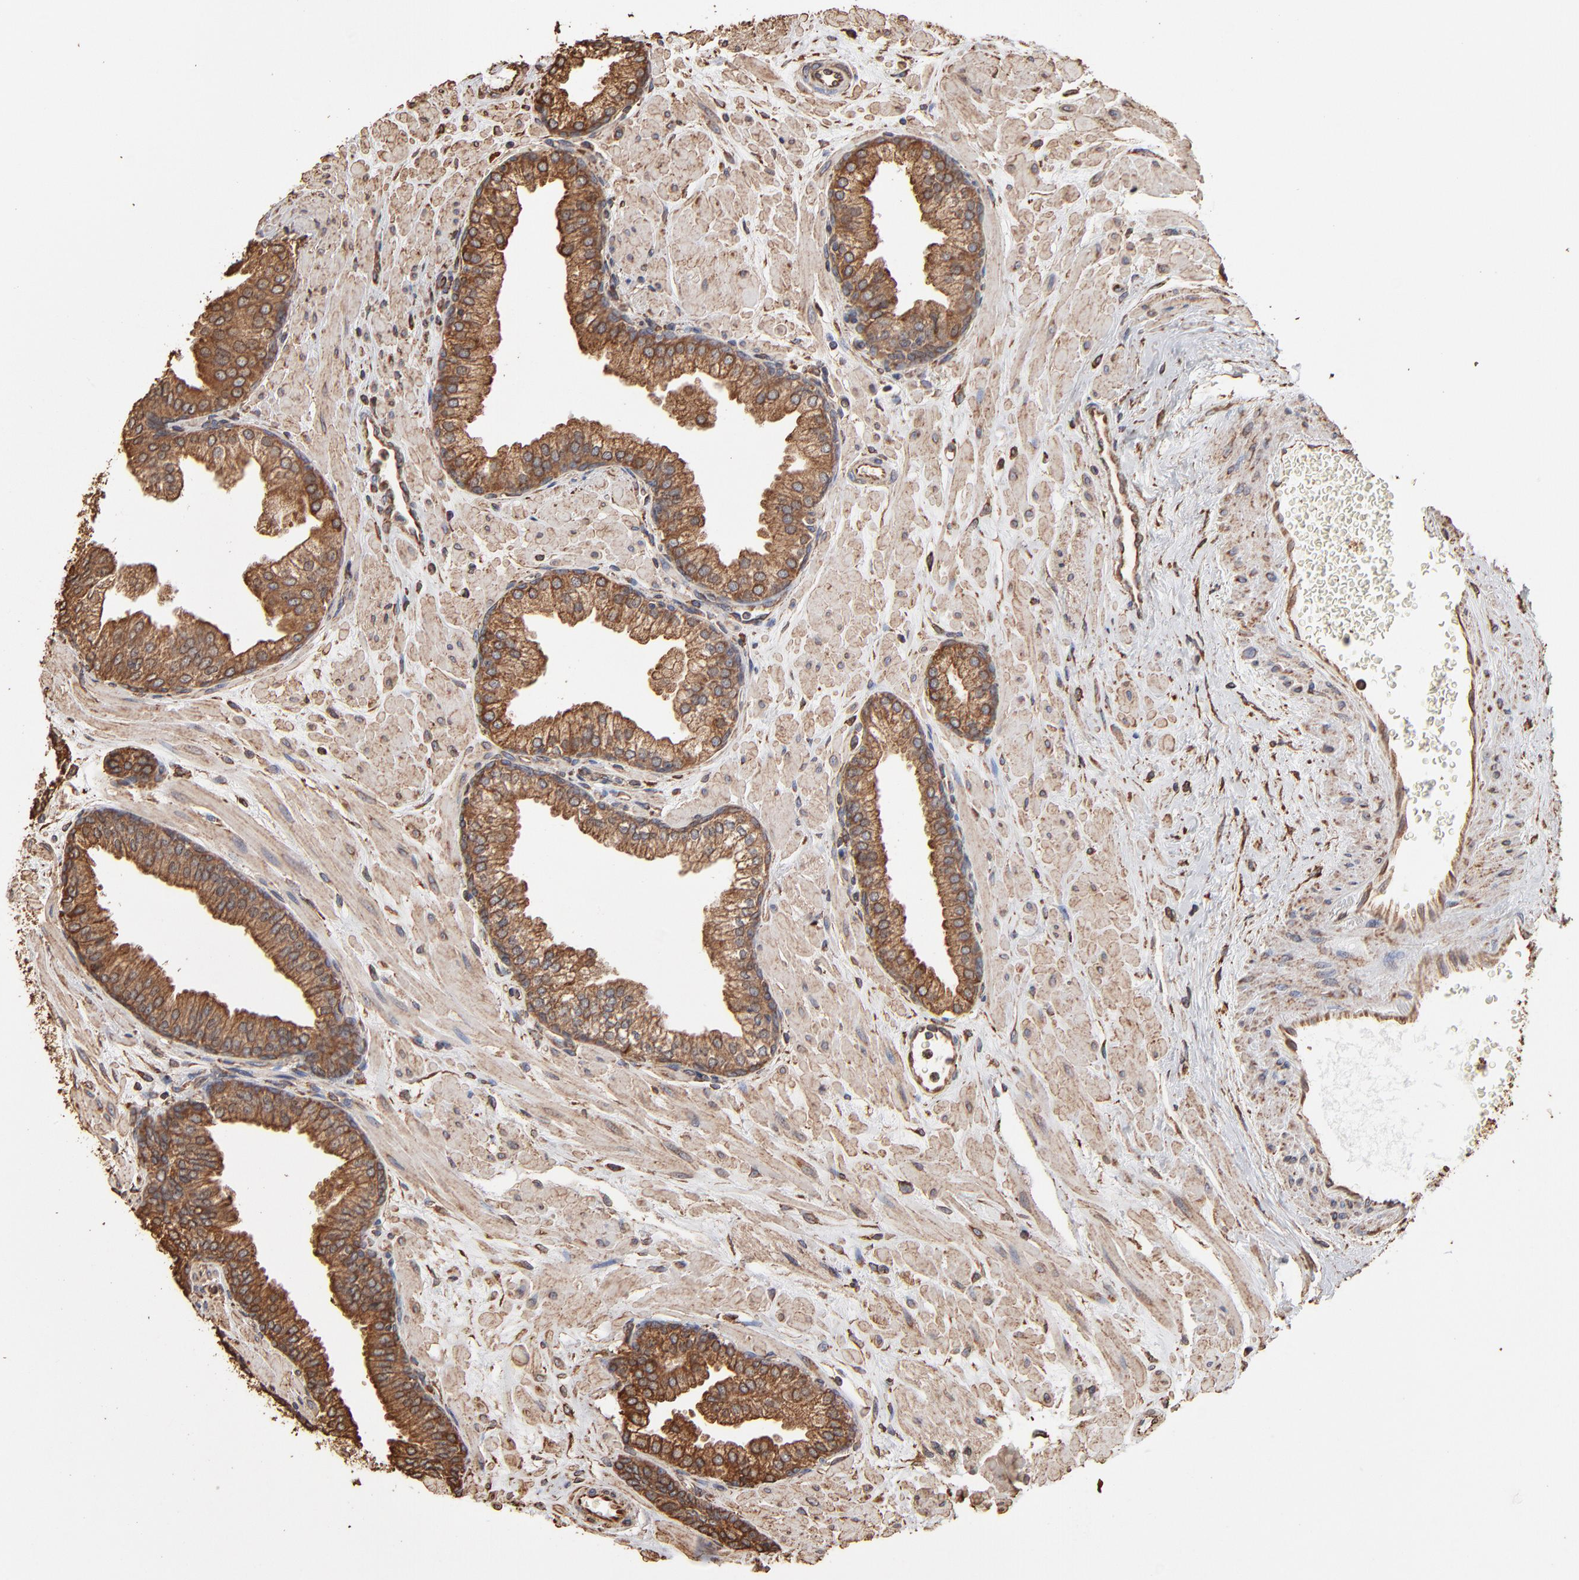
{"staining": {"intensity": "moderate", "quantity": ">75%", "location": "cytoplasmic/membranous"}, "tissue": "prostate", "cell_type": "Glandular cells", "image_type": "normal", "snomed": [{"axis": "morphology", "description": "Normal tissue, NOS"}, {"axis": "topography", "description": "Prostate"}], "caption": "DAB immunohistochemical staining of unremarkable human prostate demonstrates moderate cytoplasmic/membranous protein expression in about >75% of glandular cells. Nuclei are stained in blue.", "gene": "PDIA3", "patient": {"sex": "male", "age": 60}}